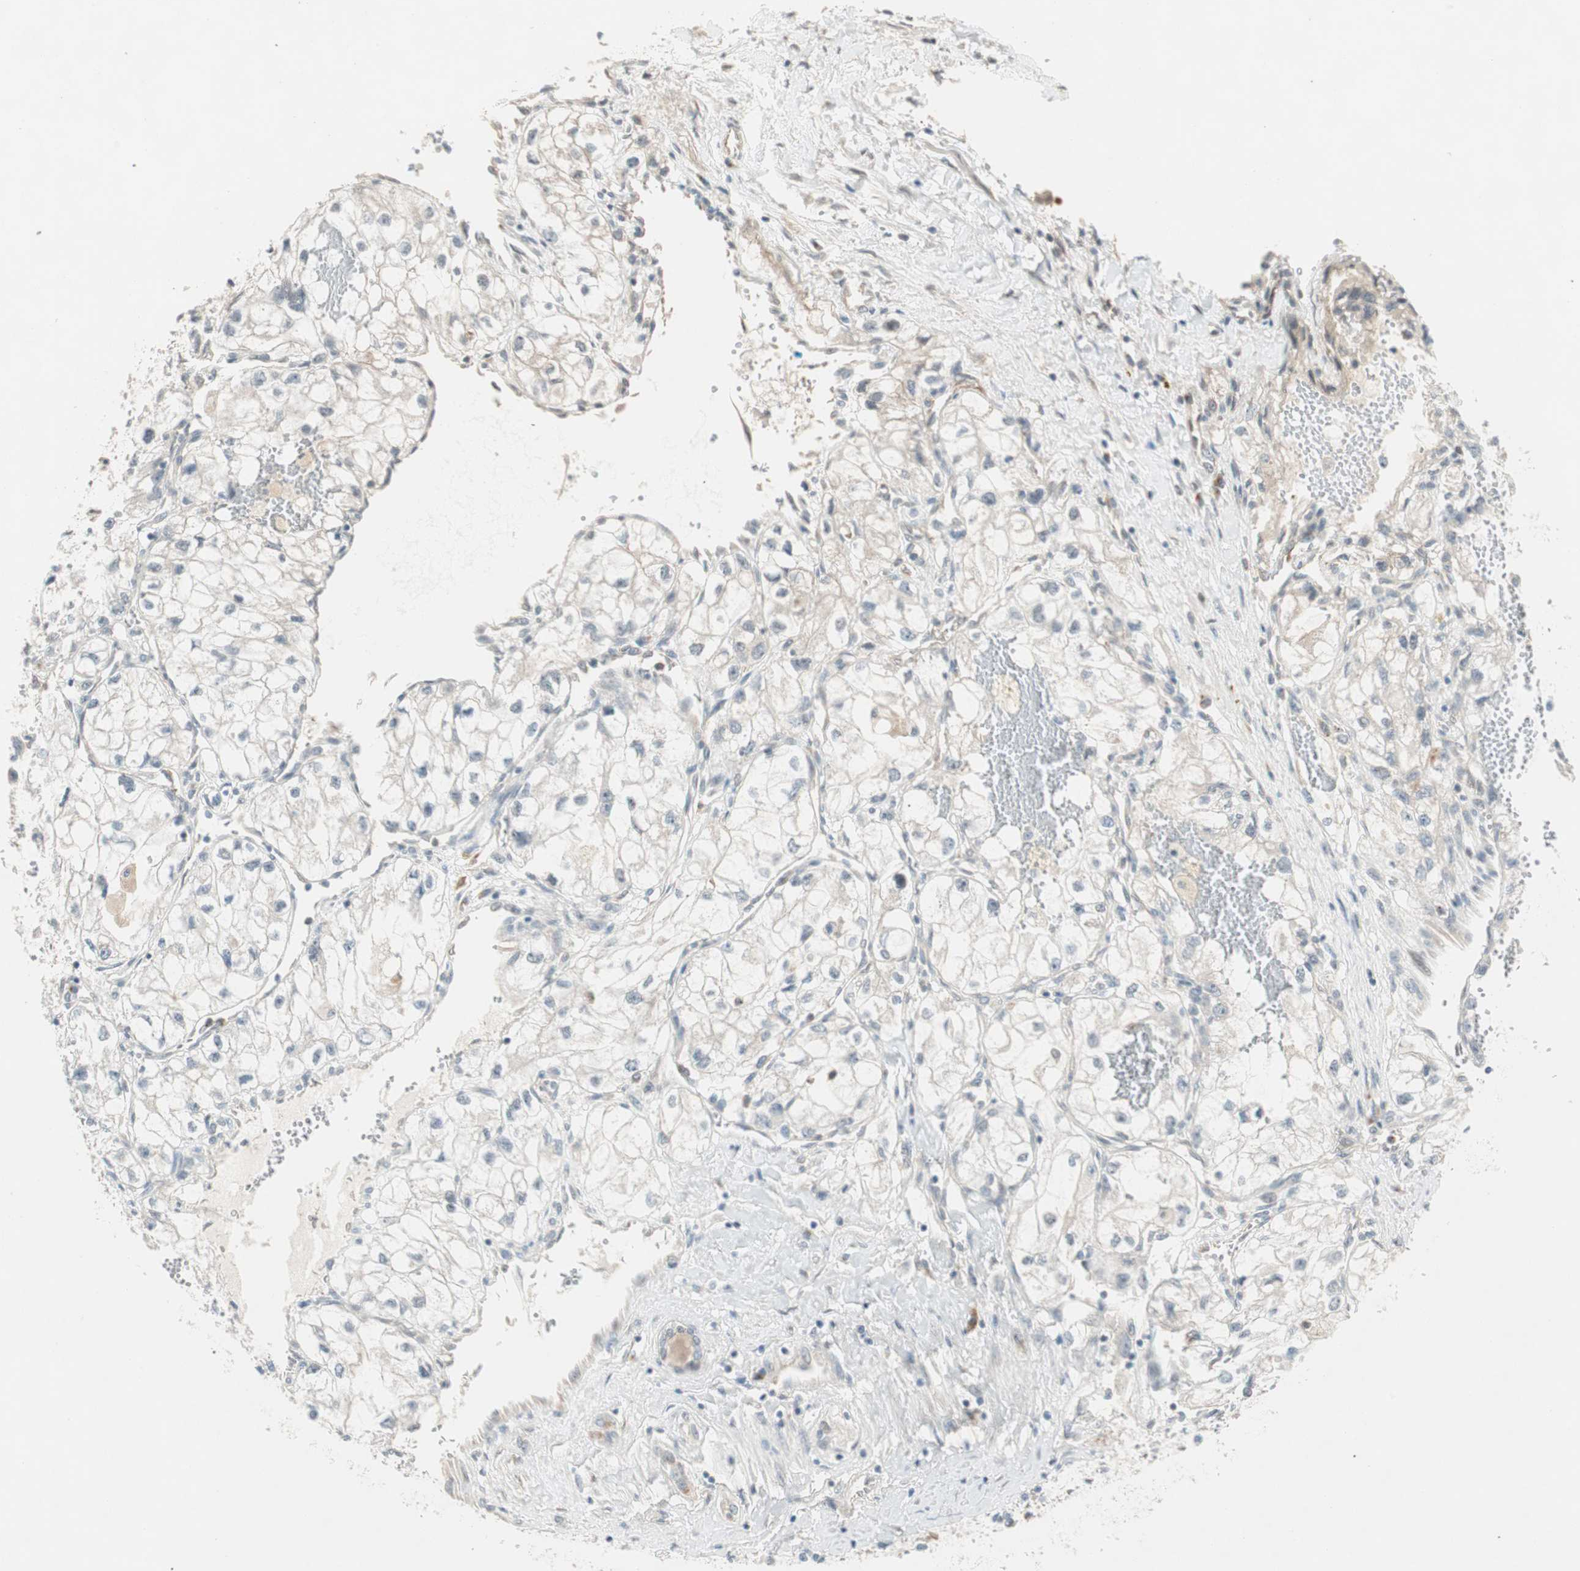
{"staining": {"intensity": "negative", "quantity": "none", "location": "none"}, "tissue": "renal cancer", "cell_type": "Tumor cells", "image_type": "cancer", "snomed": [{"axis": "morphology", "description": "Adenocarcinoma, NOS"}, {"axis": "topography", "description": "Kidney"}], "caption": "High power microscopy micrograph of an immunohistochemistry micrograph of adenocarcinoma (renal), revealing no significant positivity in tumor cells.", "gene": "CGRRF1", "patient": {"sex": "female", "age": 70}}